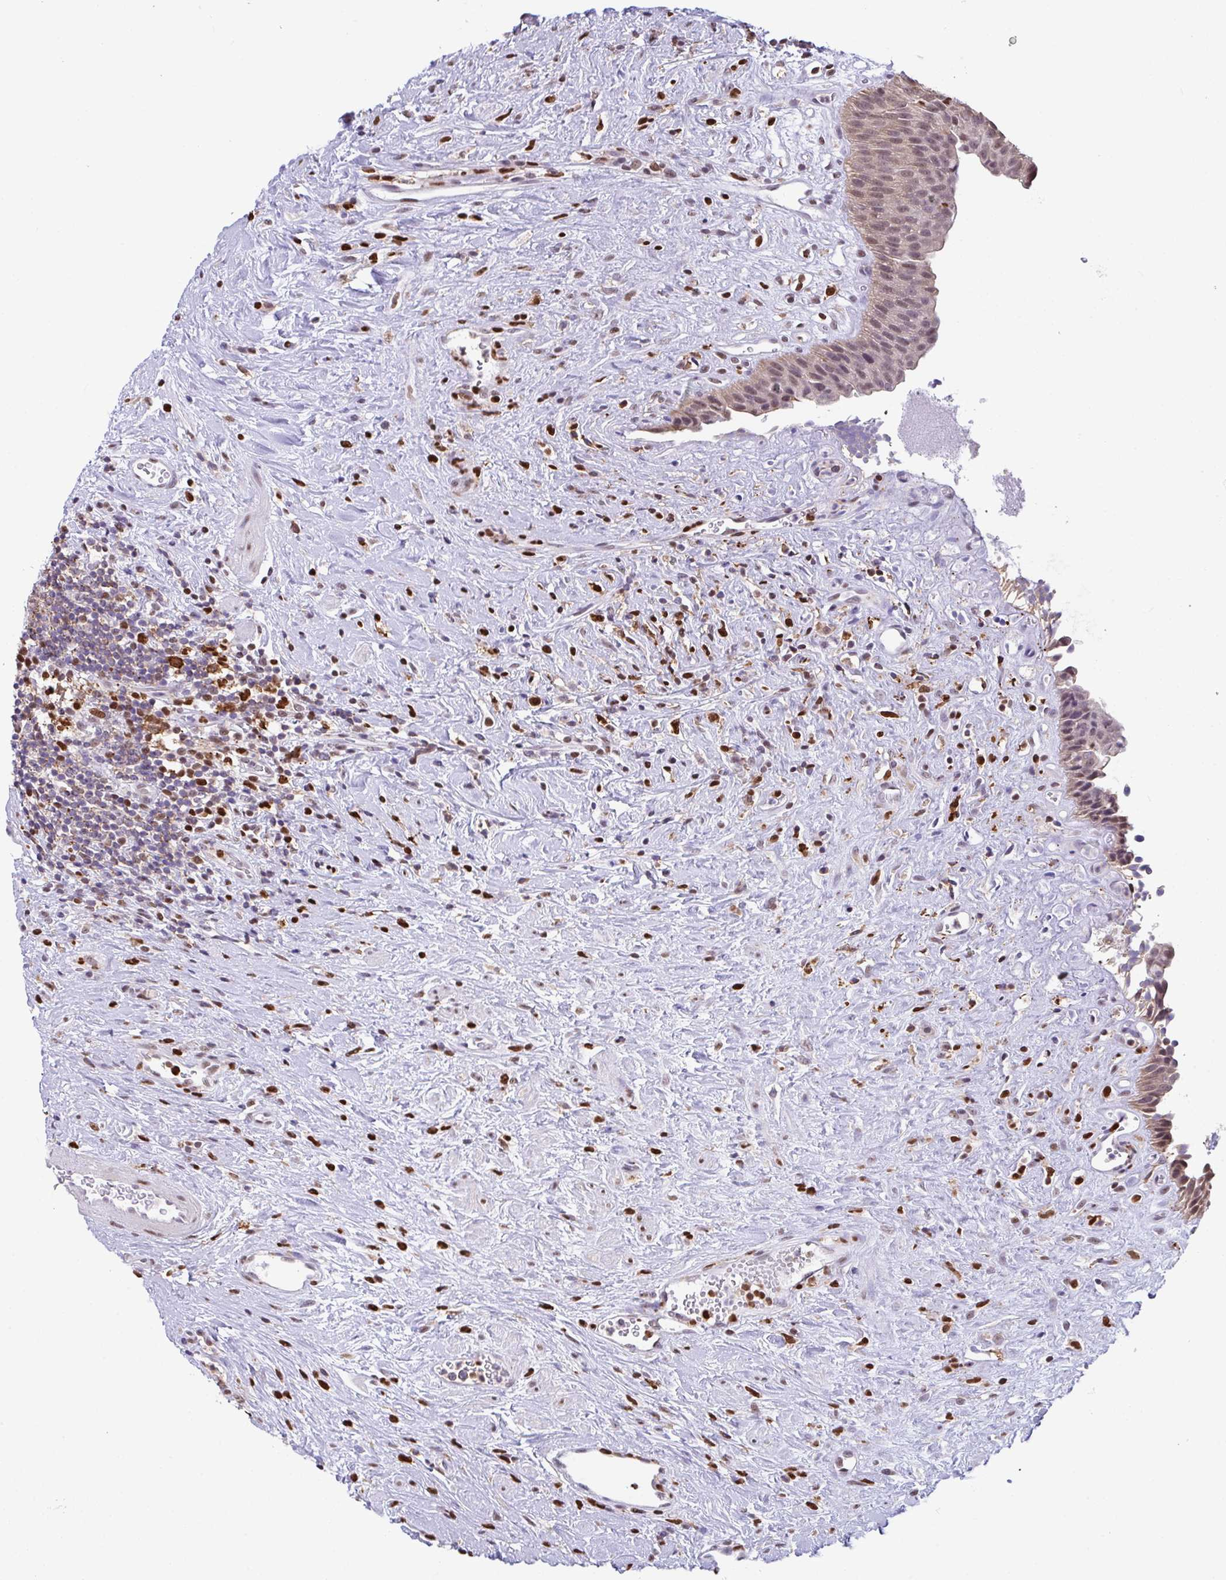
{"staining": {"intensity": "moderate", "quantity": "25%-75%", "location": "nuclear"}, "tissue": "urinary bladder", "cell_type": "Urothelial cells", "image_type": "normal", "snomed": [{"axis": "morphology", "description": "Normal tissue, NOS"}, {"axis": "topography", "description": "Urinary bladder"}], "caption": "Urinary bladder stained for a protein demonstrates moderate nuclear positivity in urothelial cells. The staining is performed using DAB brown chromogen to label protein expression. The nuclei are counter-stained blue using hematoxylin.", "gene": "BTBD10", "patient": {"sex": "female", "age": 56}}